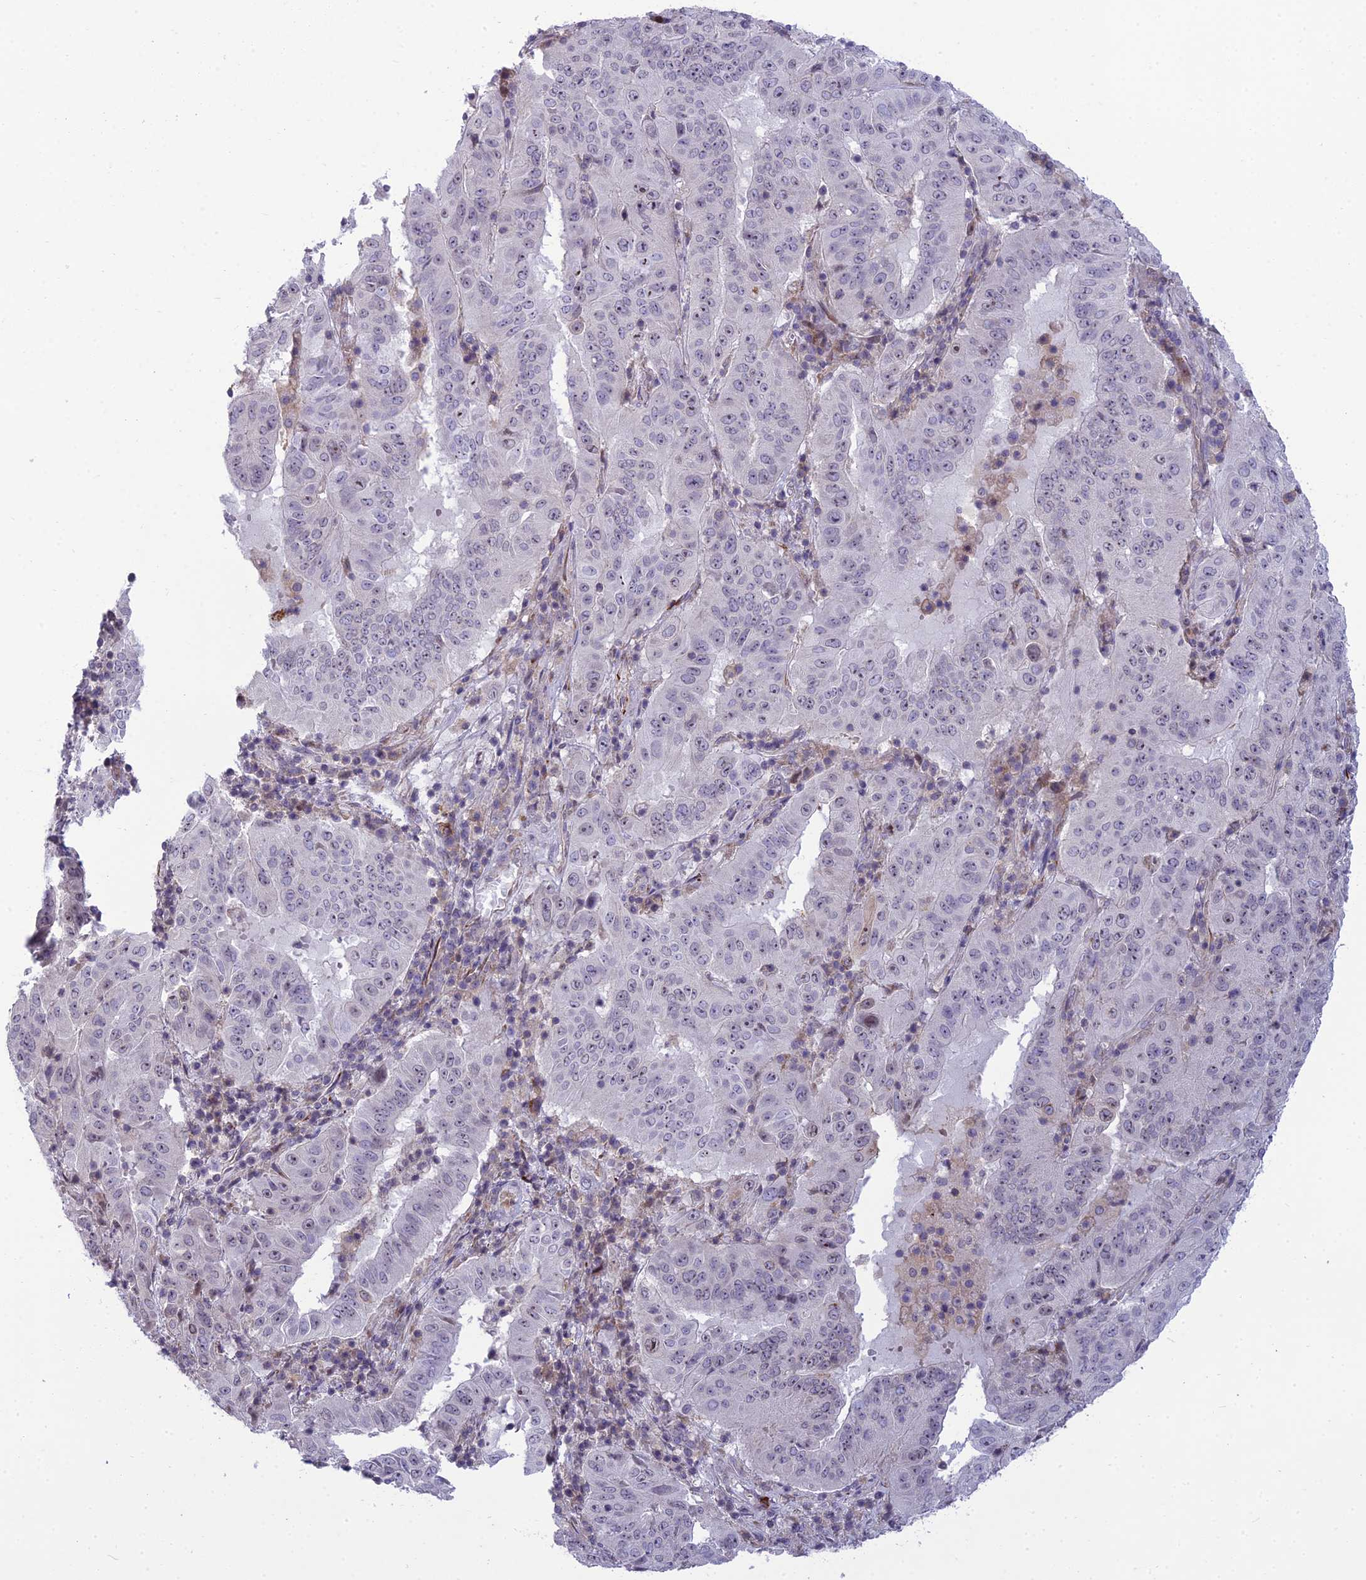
{"staining": {"intensity": "weak", "quantity": "<25%", "location": "nuclear"}, "tissue": "pancreatic cancer", "cell_type": "Tumor cells", "image_type": "cancer", "snomed": [{"axis": "morphology", "description": "Adenocarcinoma, NOS"}, {"axis": "topography", "description": "Pancreas"}], "caption": "Human pancreatic cancer (adenocarcinoma) stained for a protein using immunohistochemistry displays no positivity in tumor cells.", "gene": "DTX2", "patient": {"sex": "male", "age": 63}}